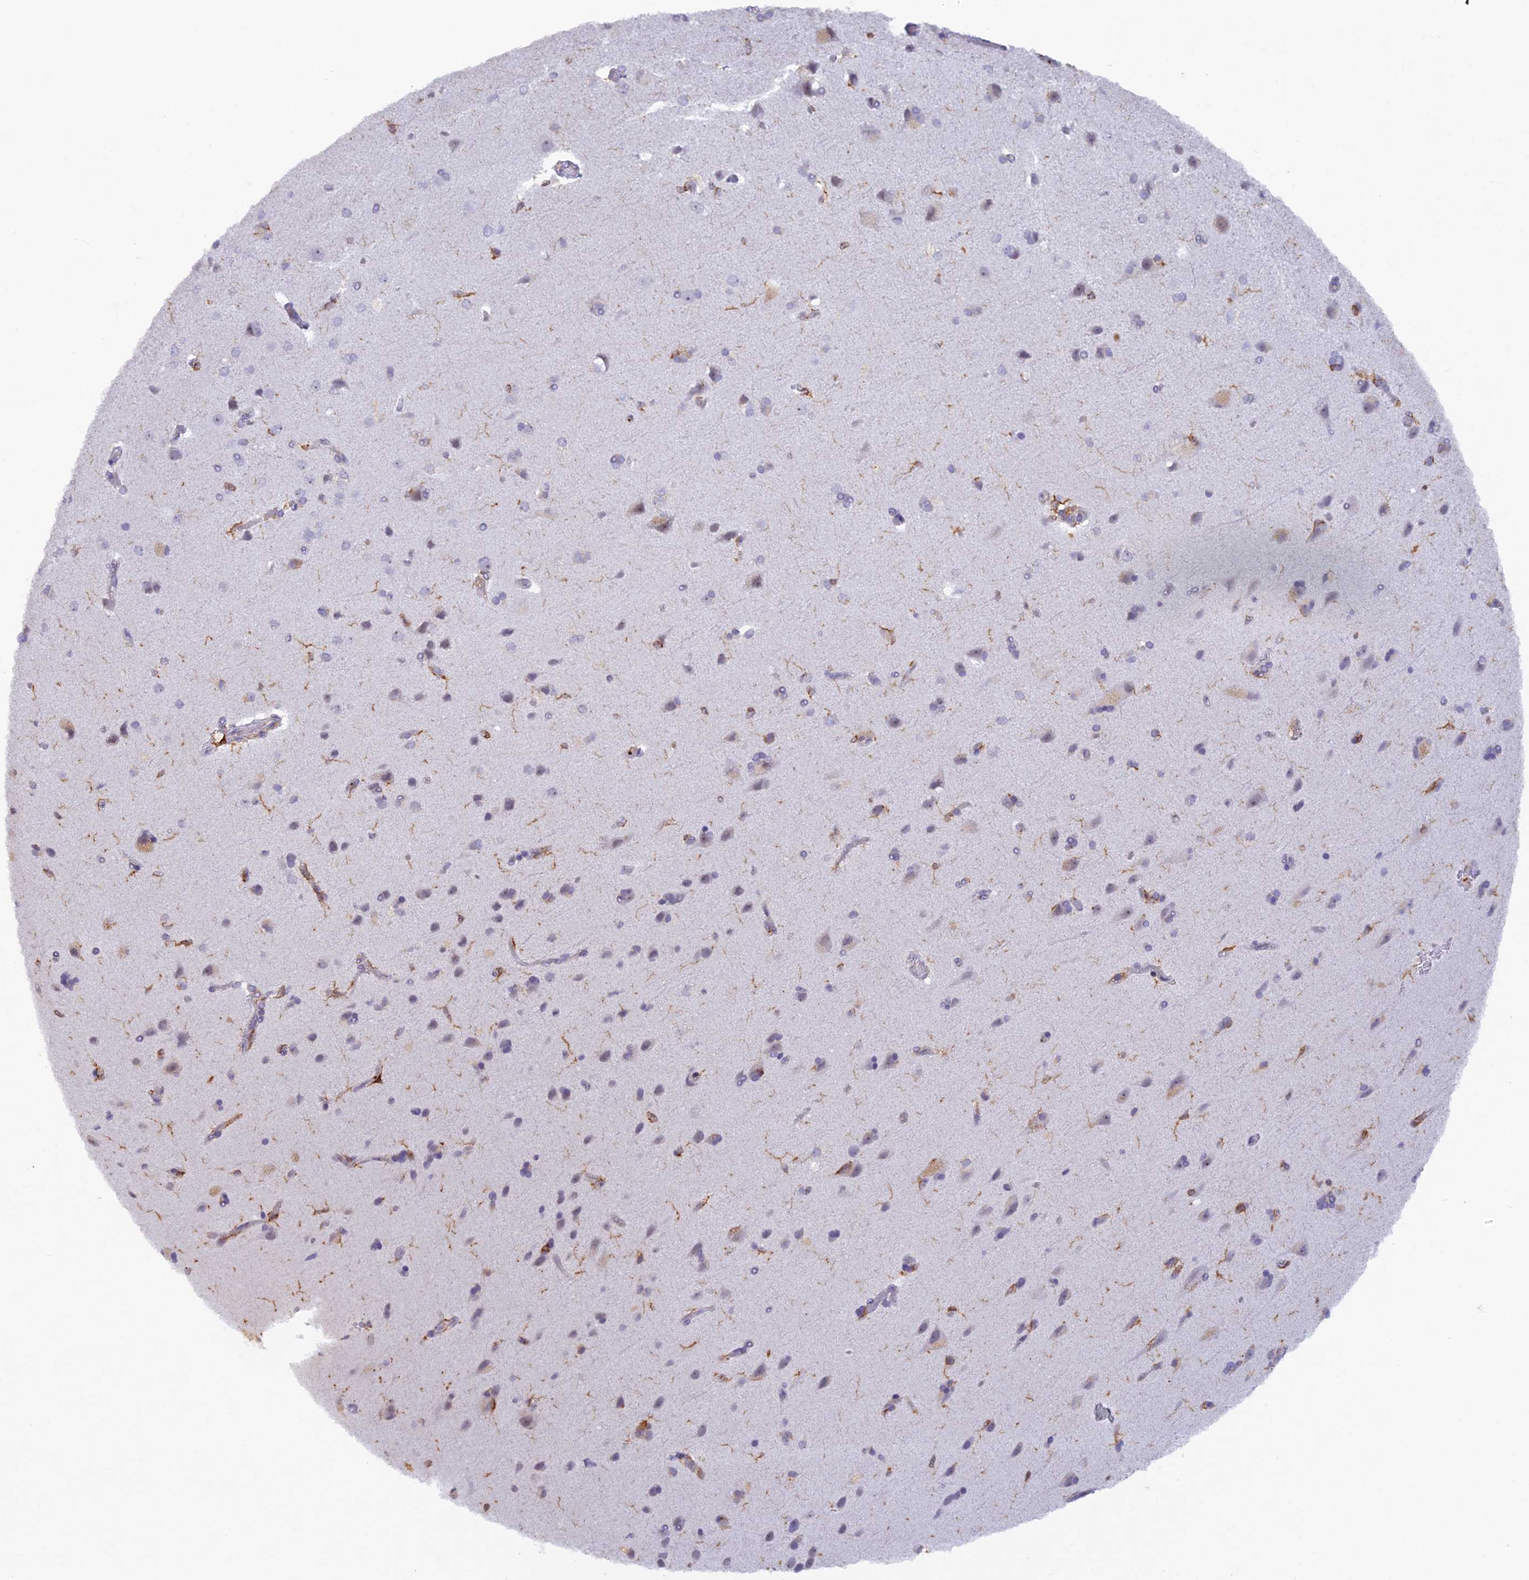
{"staining": {"intensity": "negative", "quantity": "none", "location": "none"}, "tissue": "cerebral cortex", "cell_type": "Endothelial cells", "image_type": "normal", "snomed": [{"axis": "morphology", "description": "Normal tissue, NOS"}, {"axis": "topography", "description": "Cerebral cortex"}], "caption": "The photomicrograph exhibits no significant staining in endothelial cells of cerebral cortex. (DAB immunohistochemistry visualized using brightfield microscopy, high magnification).", "gene": "FYB1", "patient": {"sex": "male", "age": 62}}